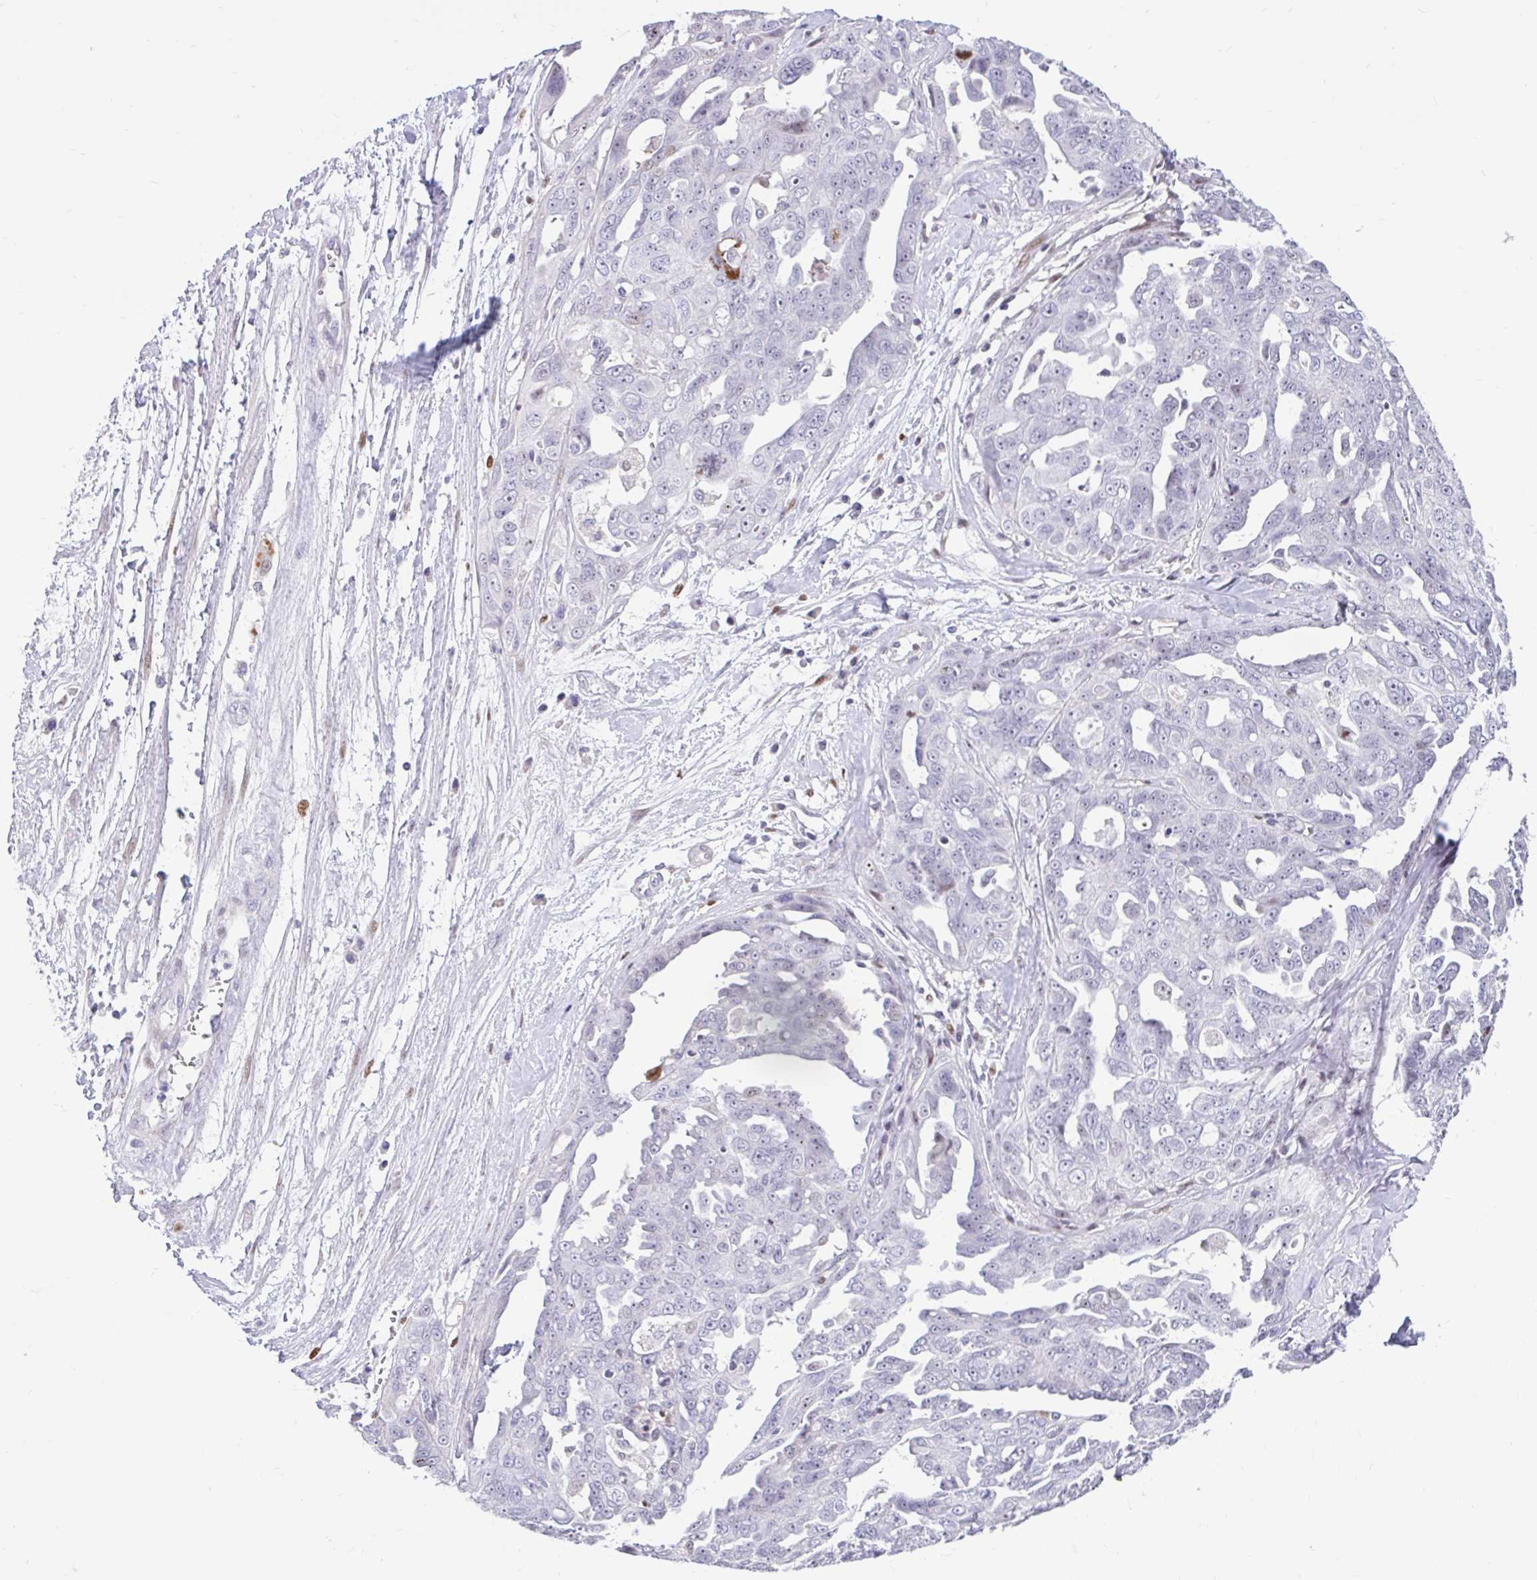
{"staining": {"intensity": "weak", "quantity": "<25%", "location": "nuclear"}, "tissue": "ovarian cancer", "cell_type": "Tumor cells", "image_type": "cancer", "snomed": [{"axis": "morphology", "description": "Carcinoma, endometroid"}, {"axis": "topography", "description": "Ovary"}], "caption": "Ovarian cancer (endometroid carcinoma) was stained to show a protein in brown. There is no significant expression in tumor cells.", "gene": "NHLH2", "patient": {"sex": "female", "age": 70}}